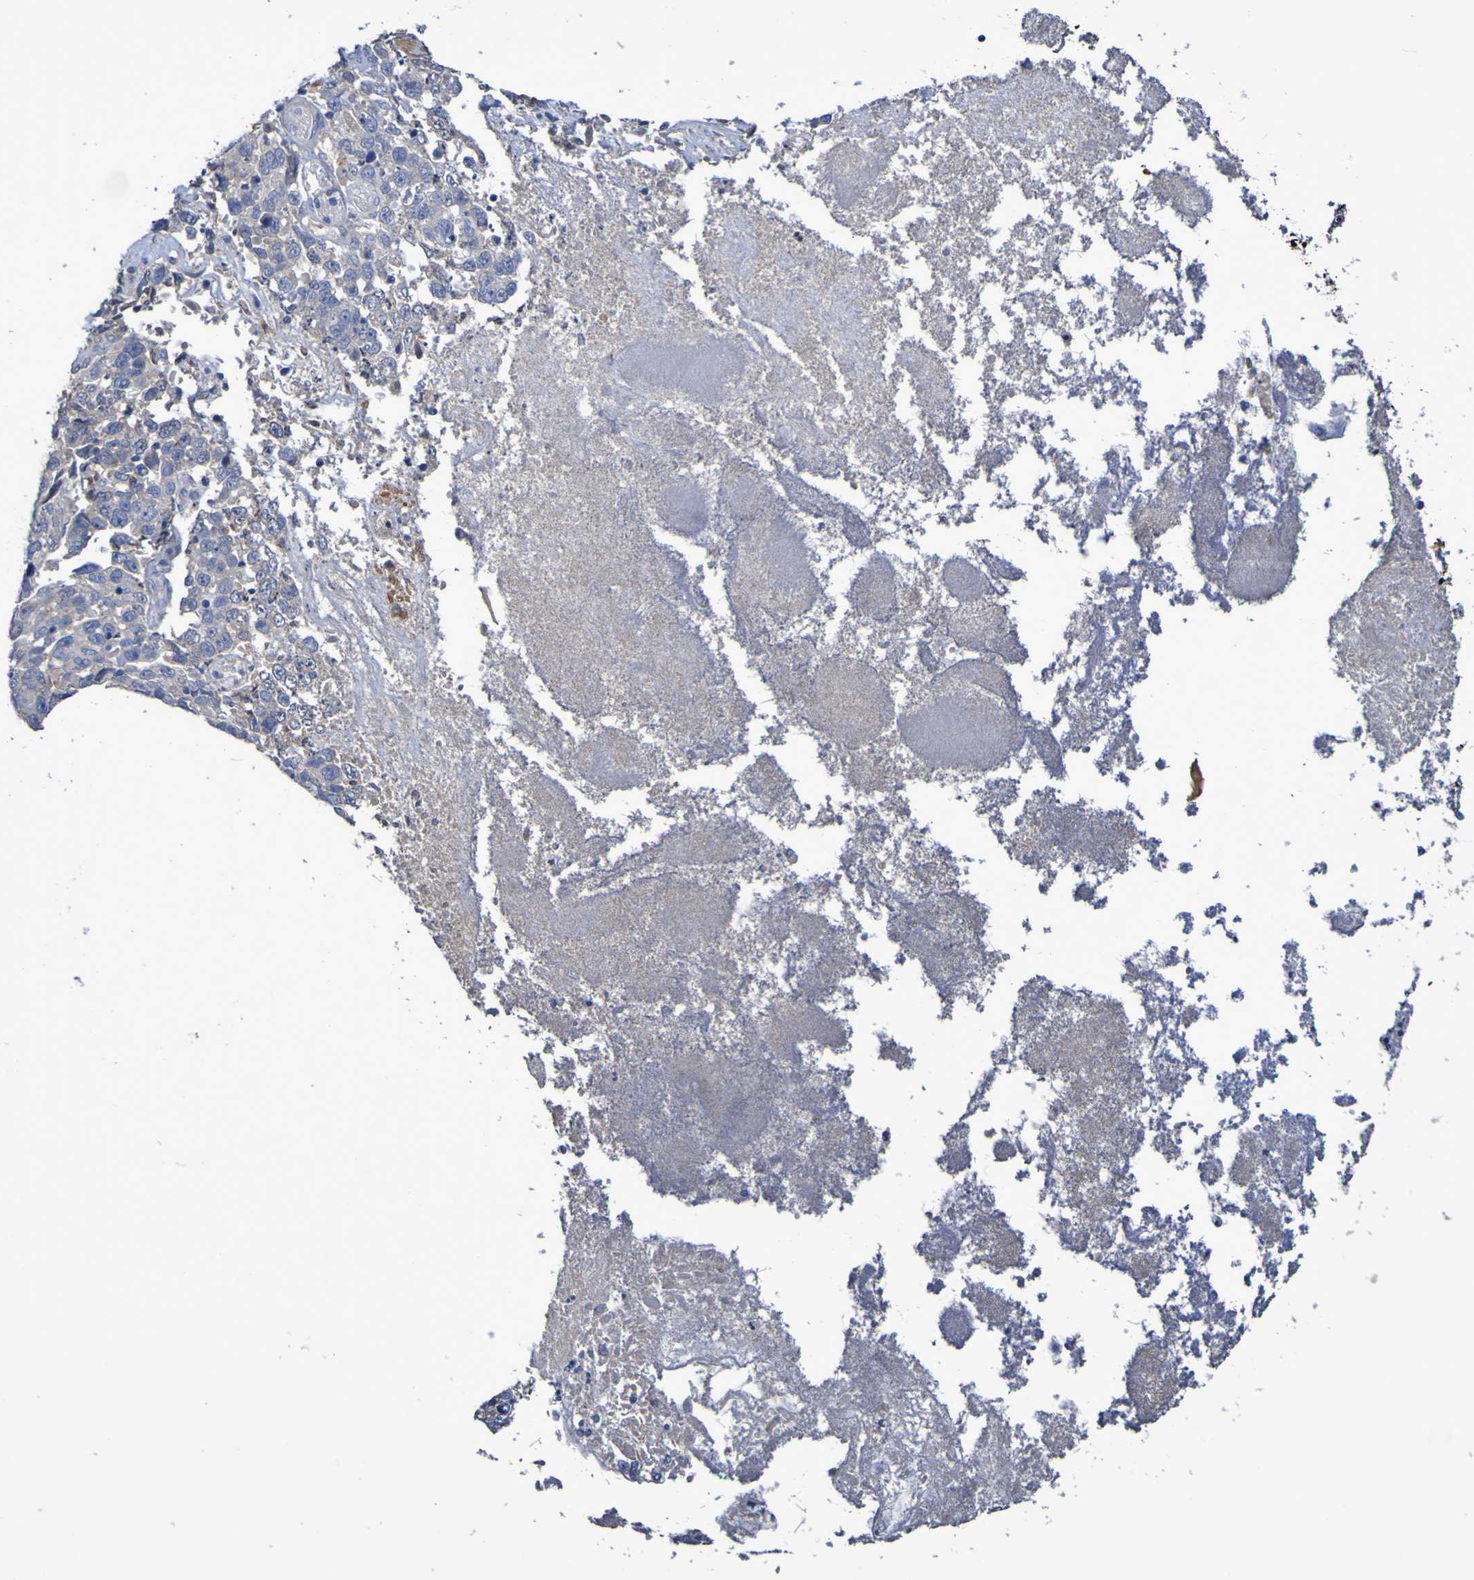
{"staining": {"intensity": "negative", "quantity": "none", "location": "none"}, "tissue": "stomach cancer", "cell_type": "Tumor cells", "image_type": "cancer", "snomed": [{"axis": "morphology", "description": "Normal tissue, NOS"}, {"axis": "morphology", "description": "Adenocarcinoma, NOS"}, {"axis": "topography", "description": "Stomach"}], "caption": "Tumor cells show no significant protein positivity in stomach adenocarcinoma.", "gene": "SRPRB", "patient": {"sex": "male", "age": 48}}